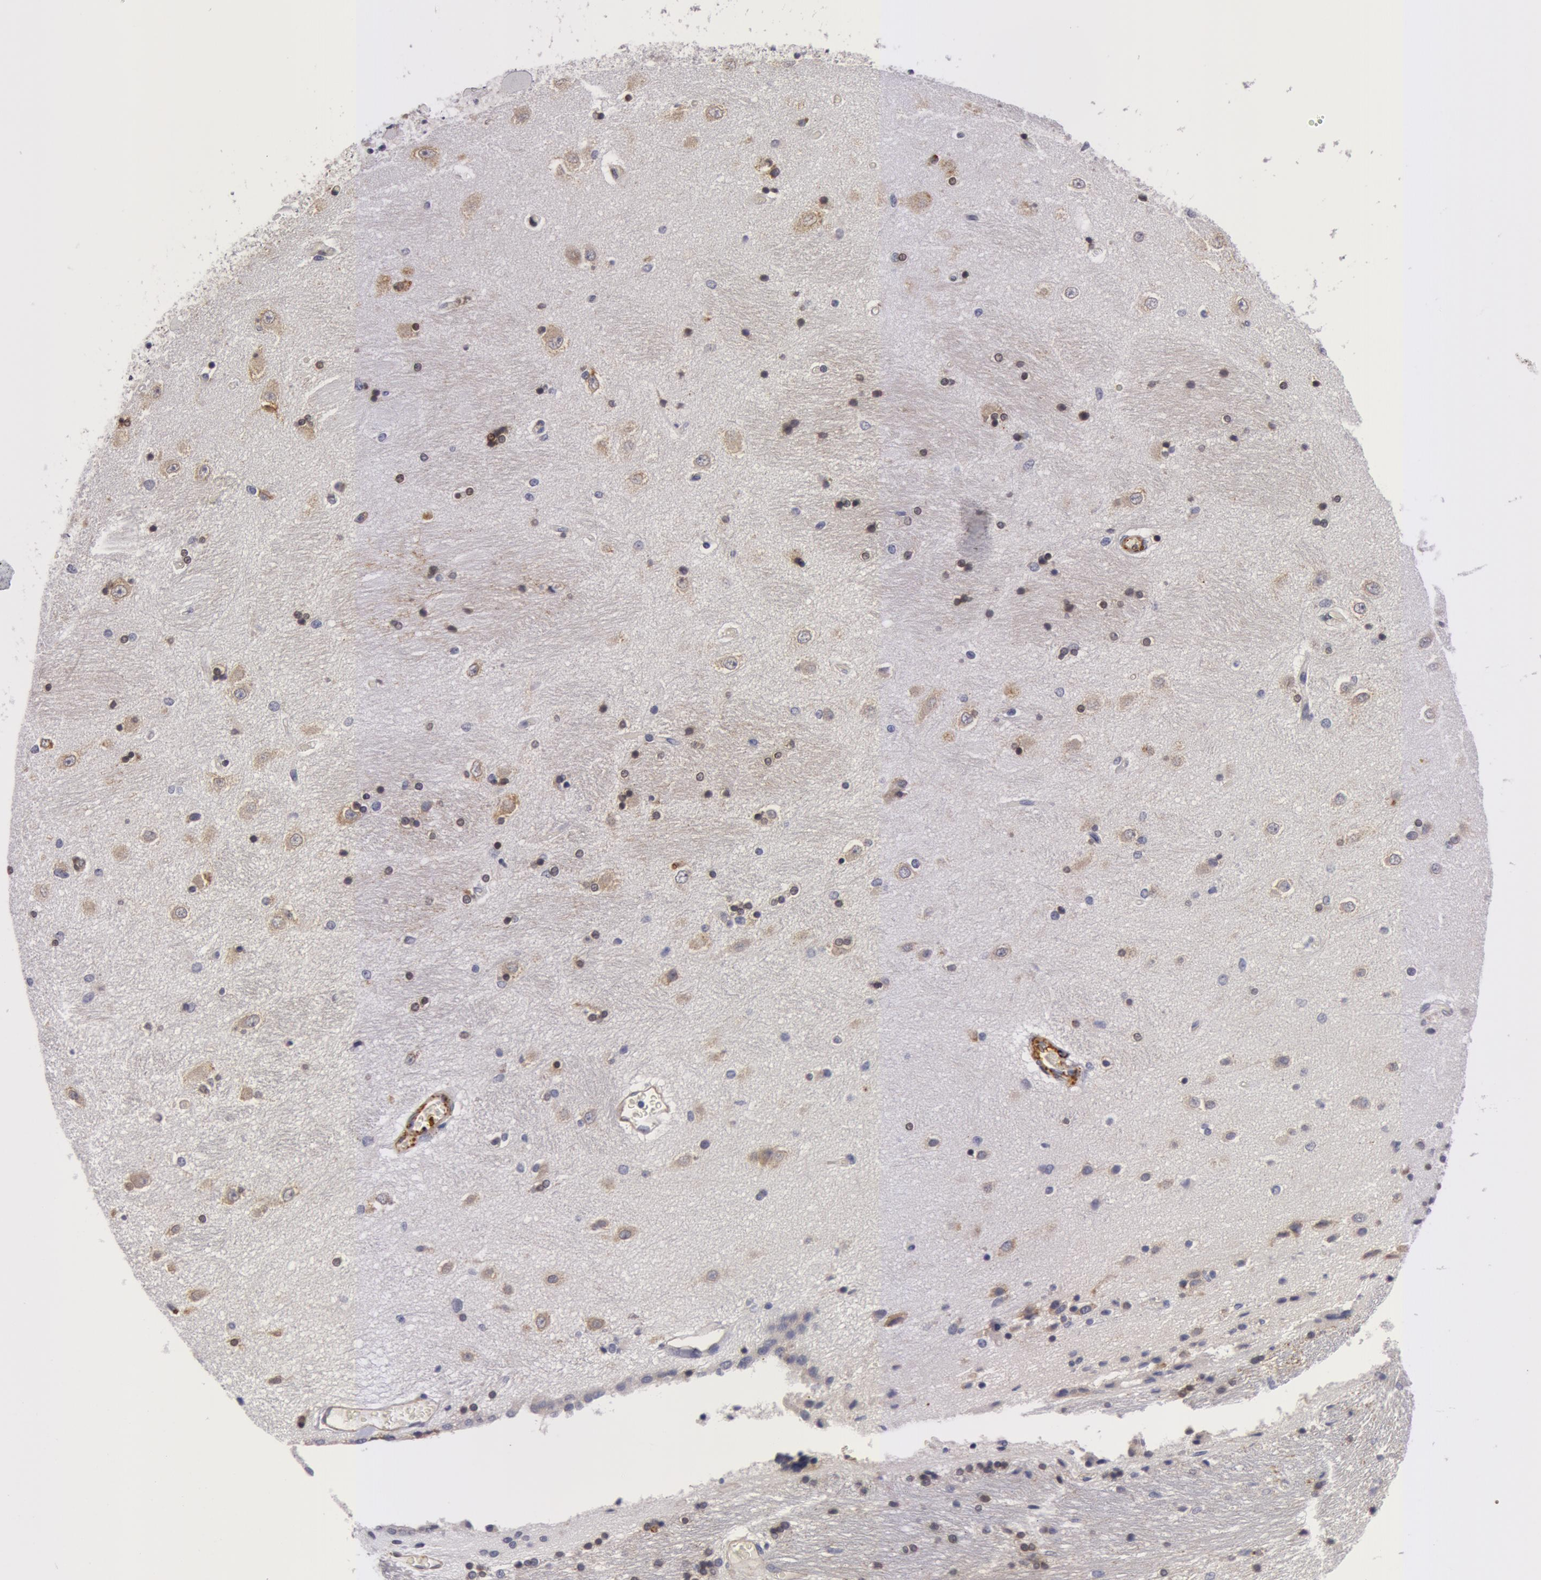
{"staining": {"intensity": "weak", "quantity": "<25%", "location": "cytoplasmic/membranous"}, "tissue": "hippocampus", "cell_type": "Glial cells", "image_type": "normal", "snomed": [{"axis": "morphology", "description": "Normal tissue, NOS"}, {"axis": "topography", "description": "Hippocampus"}], "caption": "Immunohistochemistry (IHC) image of normal hippocampus: human hippocampus stained with DAB (3,3'-diaminobenzidine) exhibits no significant protein staining in glial cells.", "gene": "IL23A", "patient": {"sex": "female", "age": 54}}